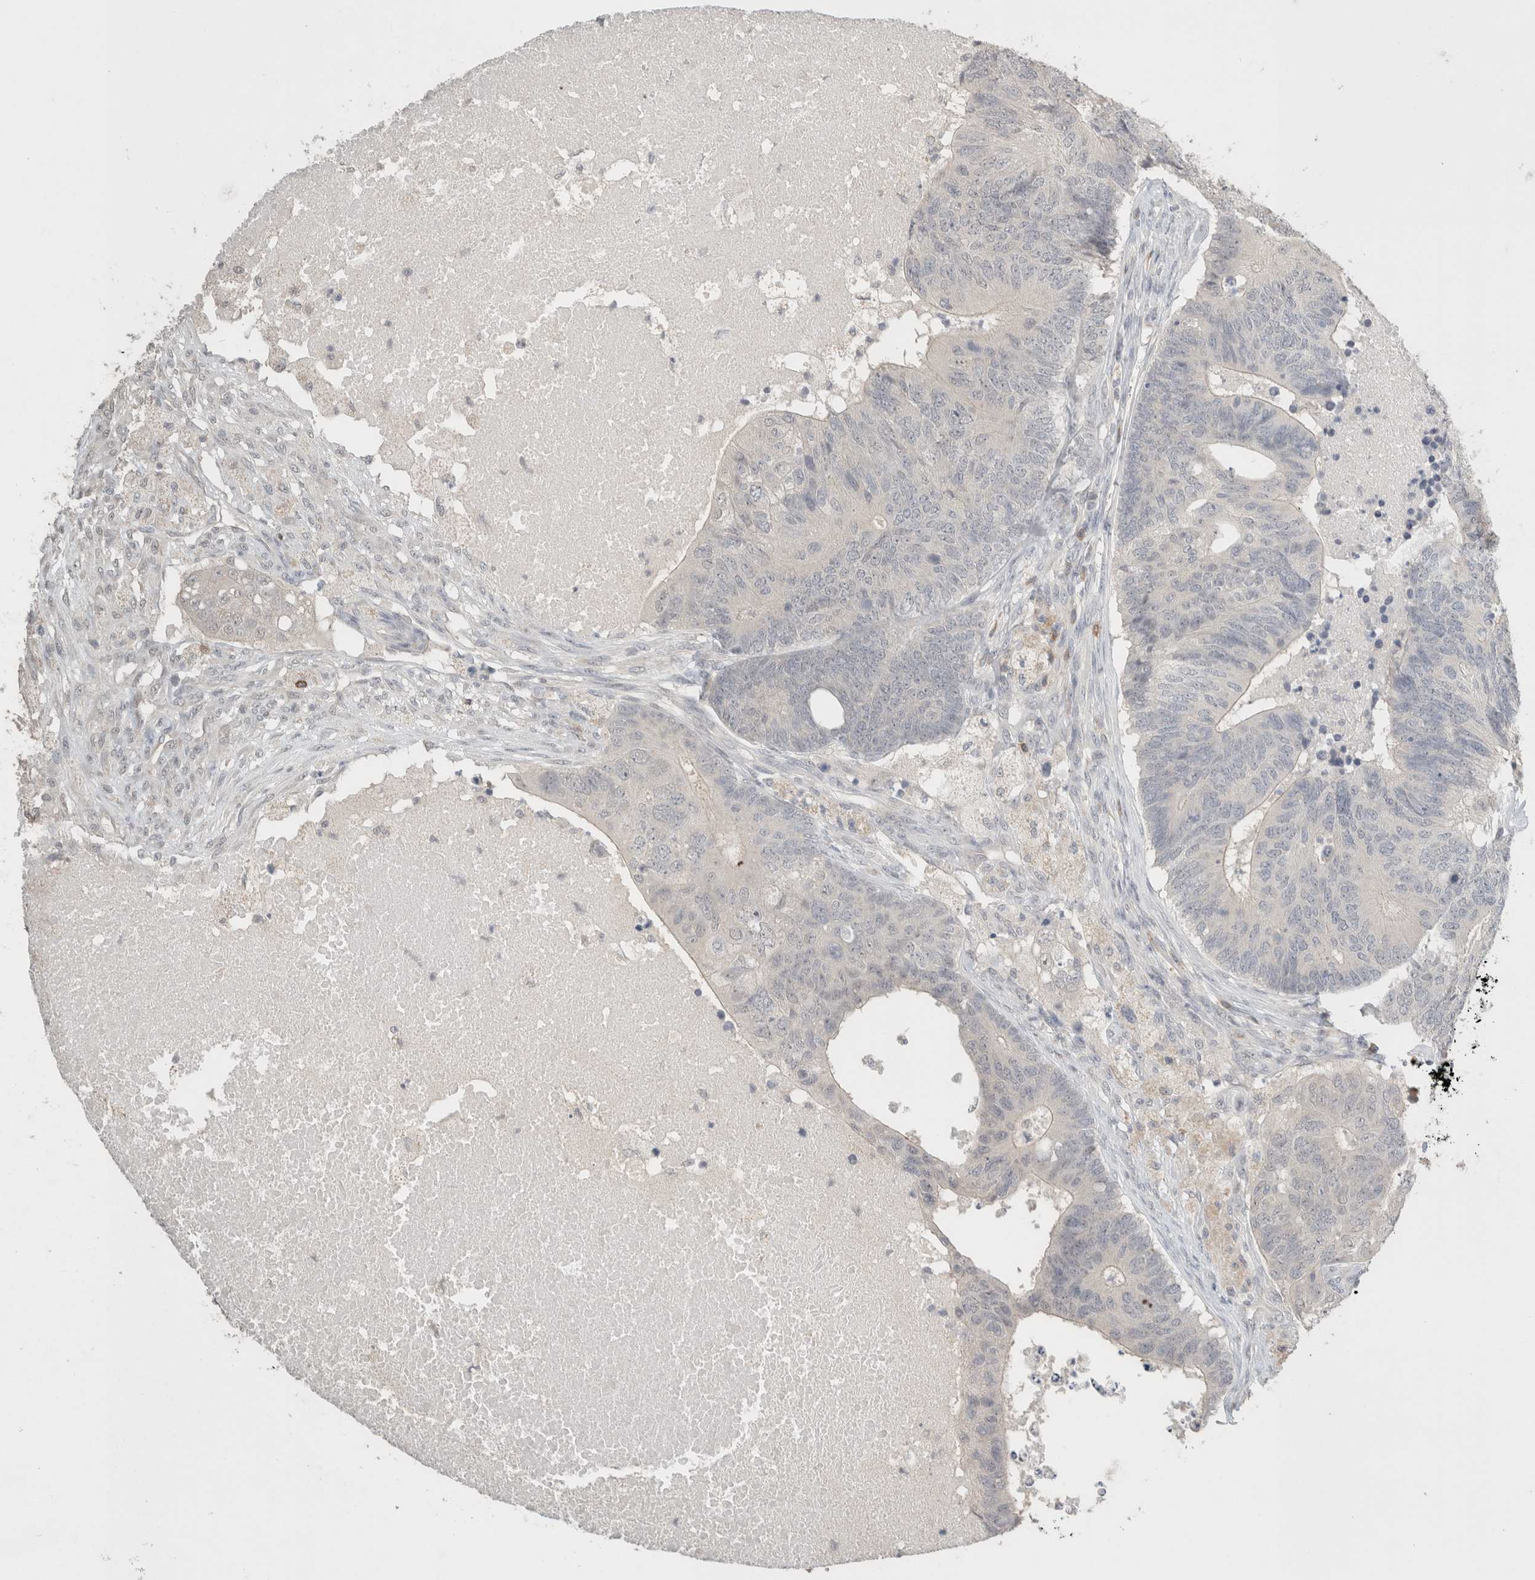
{"staining": {"intensity": "negative", "quantity": "none", "location": "none"}, "tissue": "colorectal cancer", "cell_type": "Tumor cells", "image_type": "cancer", "snomed": [{"axis": "morphology", "description": "Adenocarcinoma, NOS"}, {"axis": "topography", "description": "Colon"}], "caption": "The immunohistochemistry (IHC) histopathology image has no significant expression in tumor cells of colorectal adenocarcinoma tissue.", "gene": "TRAT1", "patient": {"sex": "female", "age": 67}}